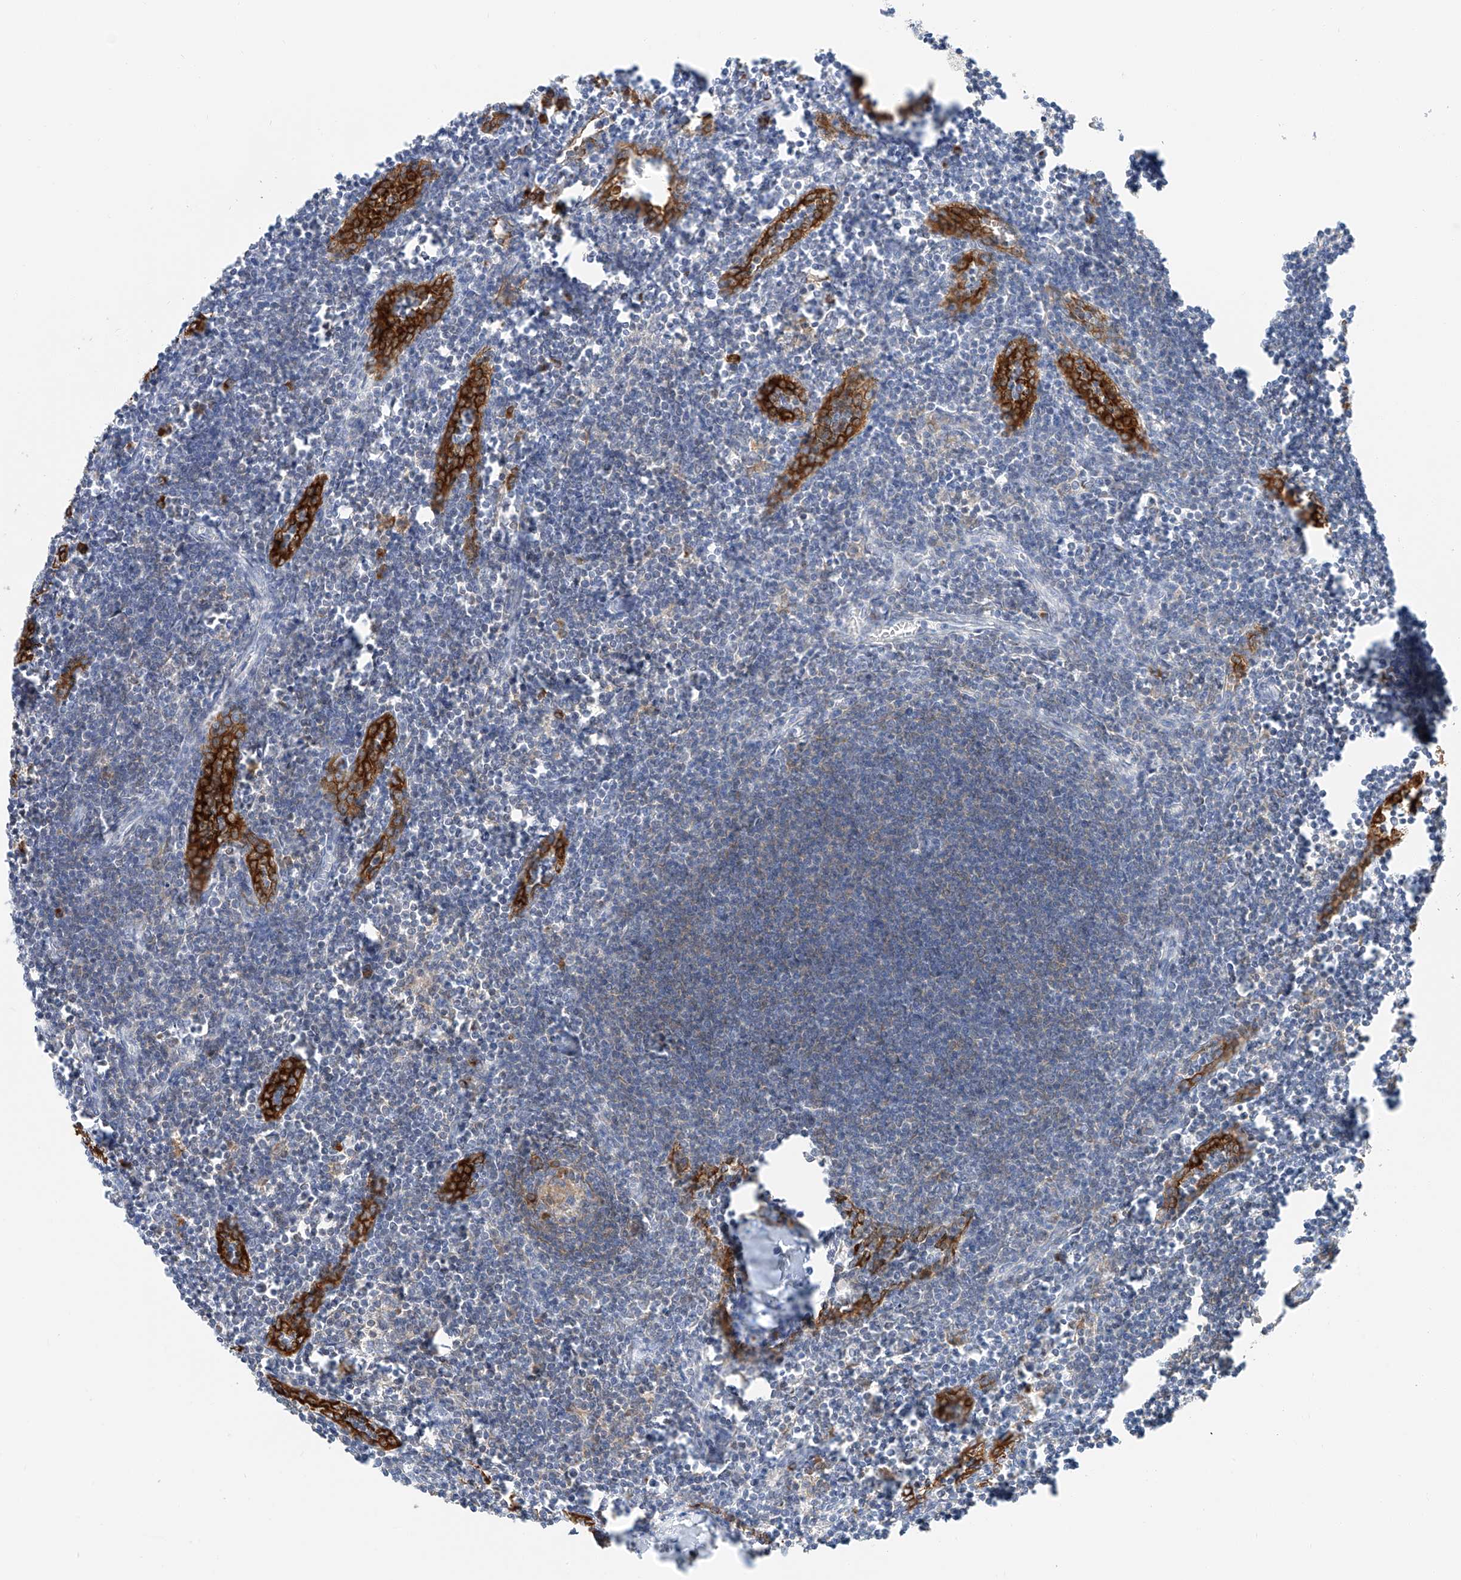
{"staining": {"intensity": "negative", "quantity": "none", "location": "none"}, "tissue": "lymph node", "cell_type": "Germinal center cells", "image_type": "normal", "snomed": [{"axis": "morphology", "description": "Normal tissue, NOS"}, {"axis": "morphology", "description": "Malignant melanoma, Metastatic site"}, {"axis": "topography", "description": "Lymph node"}], "caption": "Immunohistochemistry (IHC) photomicrograph of unremarkable human lymph node stained for a protein (brown), which demonstrates no staining in germinal center cells. (DAB (3,3'-diaminobenzidine) IHC with hematoxylin counter stain).", "gene": "CARMIL1", "patient": {"sex": "male", "age": 41}}